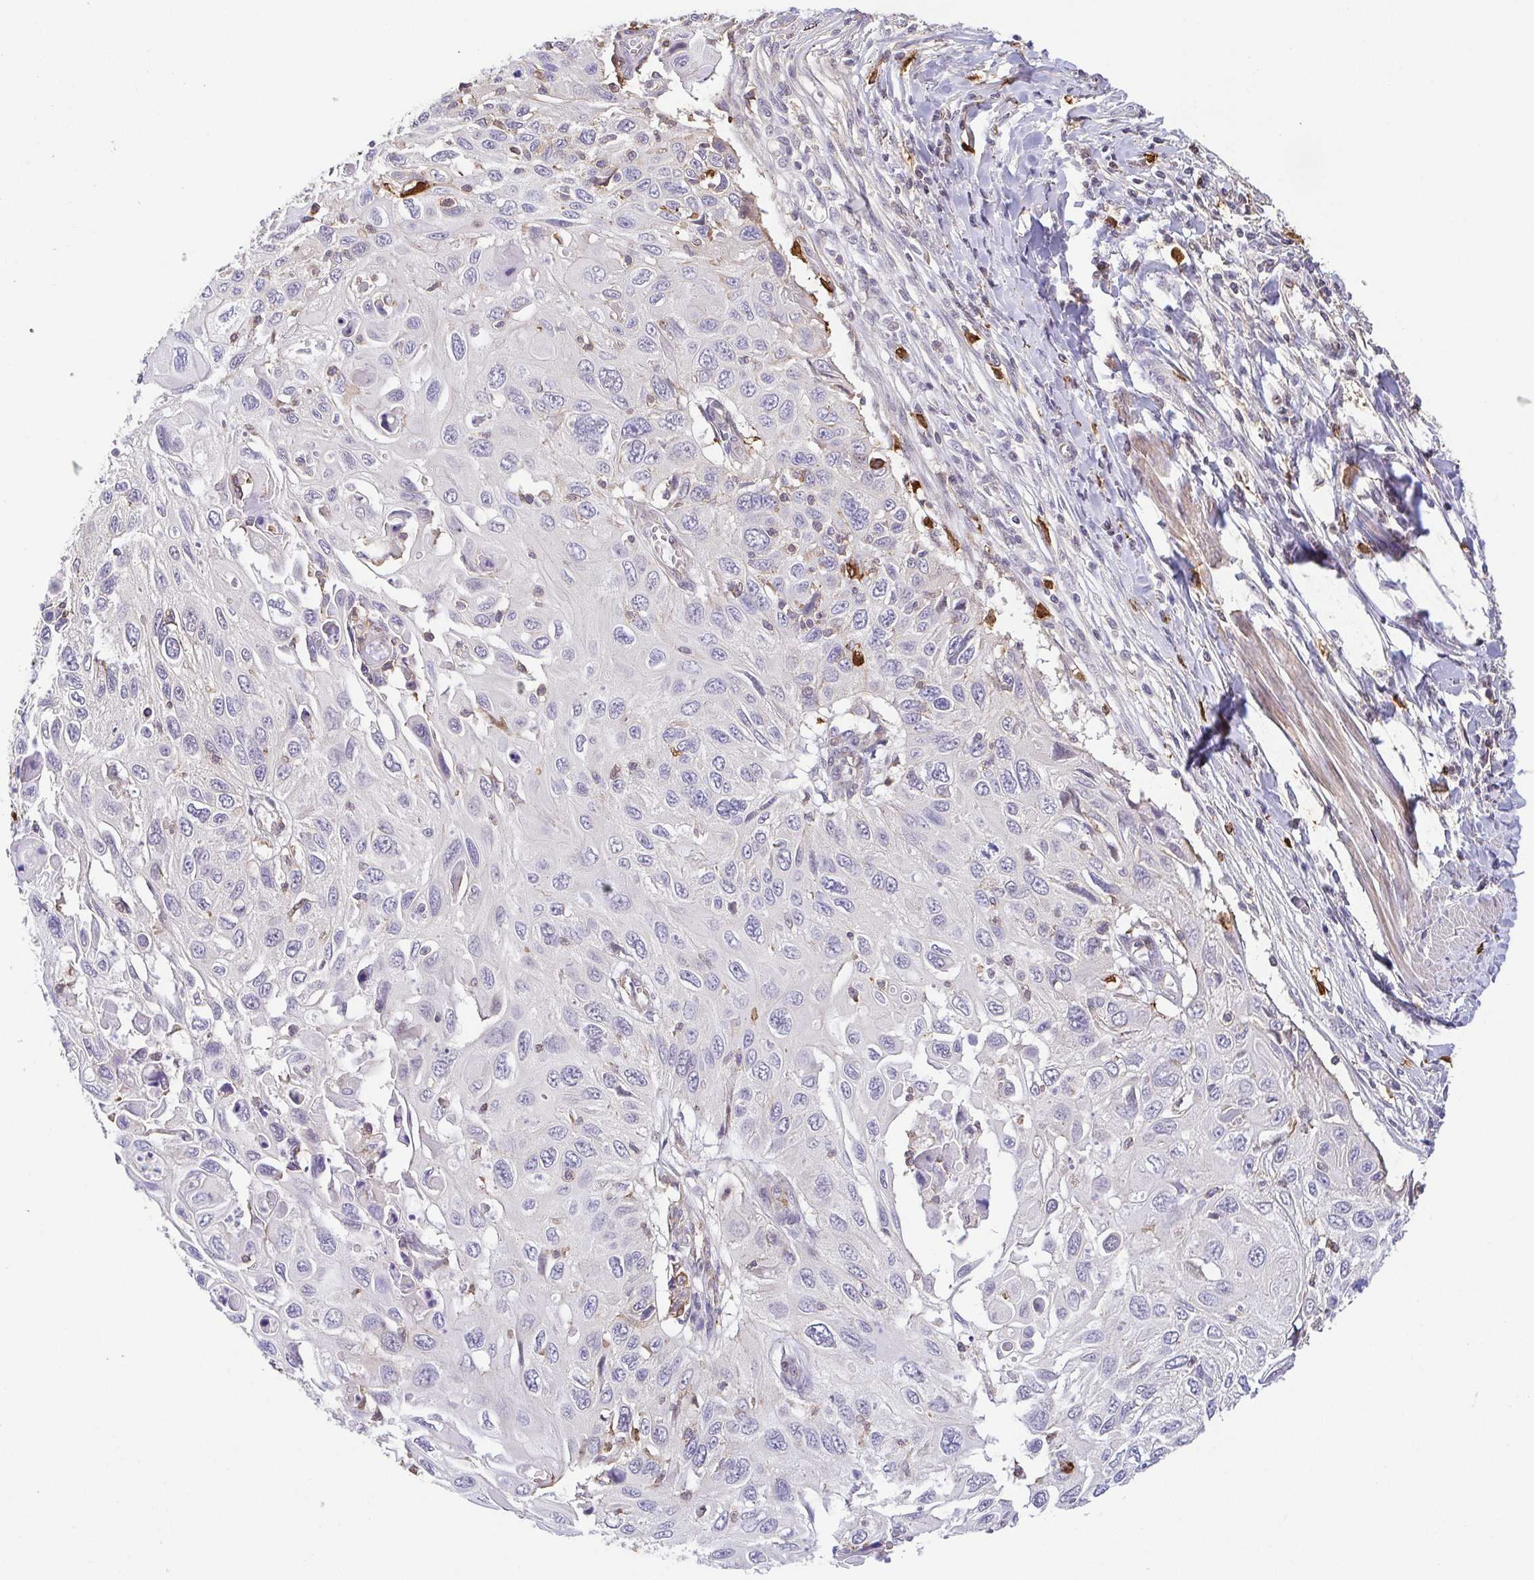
{"staining": {"intensity": "negative", "quantity": "none", "location": "none"}, "tissue": "cervical cancer", "cell_type": "Tumor cells", "image_type": "cancer", "snomed": [{"axis": "morphology", "description": "Squamous cell carcinoma, NOS"}, {"axis": "topography", "description": "Cervix"}], "caption": "Immunohistochemistry photomicrograph of neoplastic tissue: human cervical cancer stained with DAB demonstrates no significant protein expression in tumor cells.", "gene": "PREPL", "patient": {"sex": "female", "age": 70}}